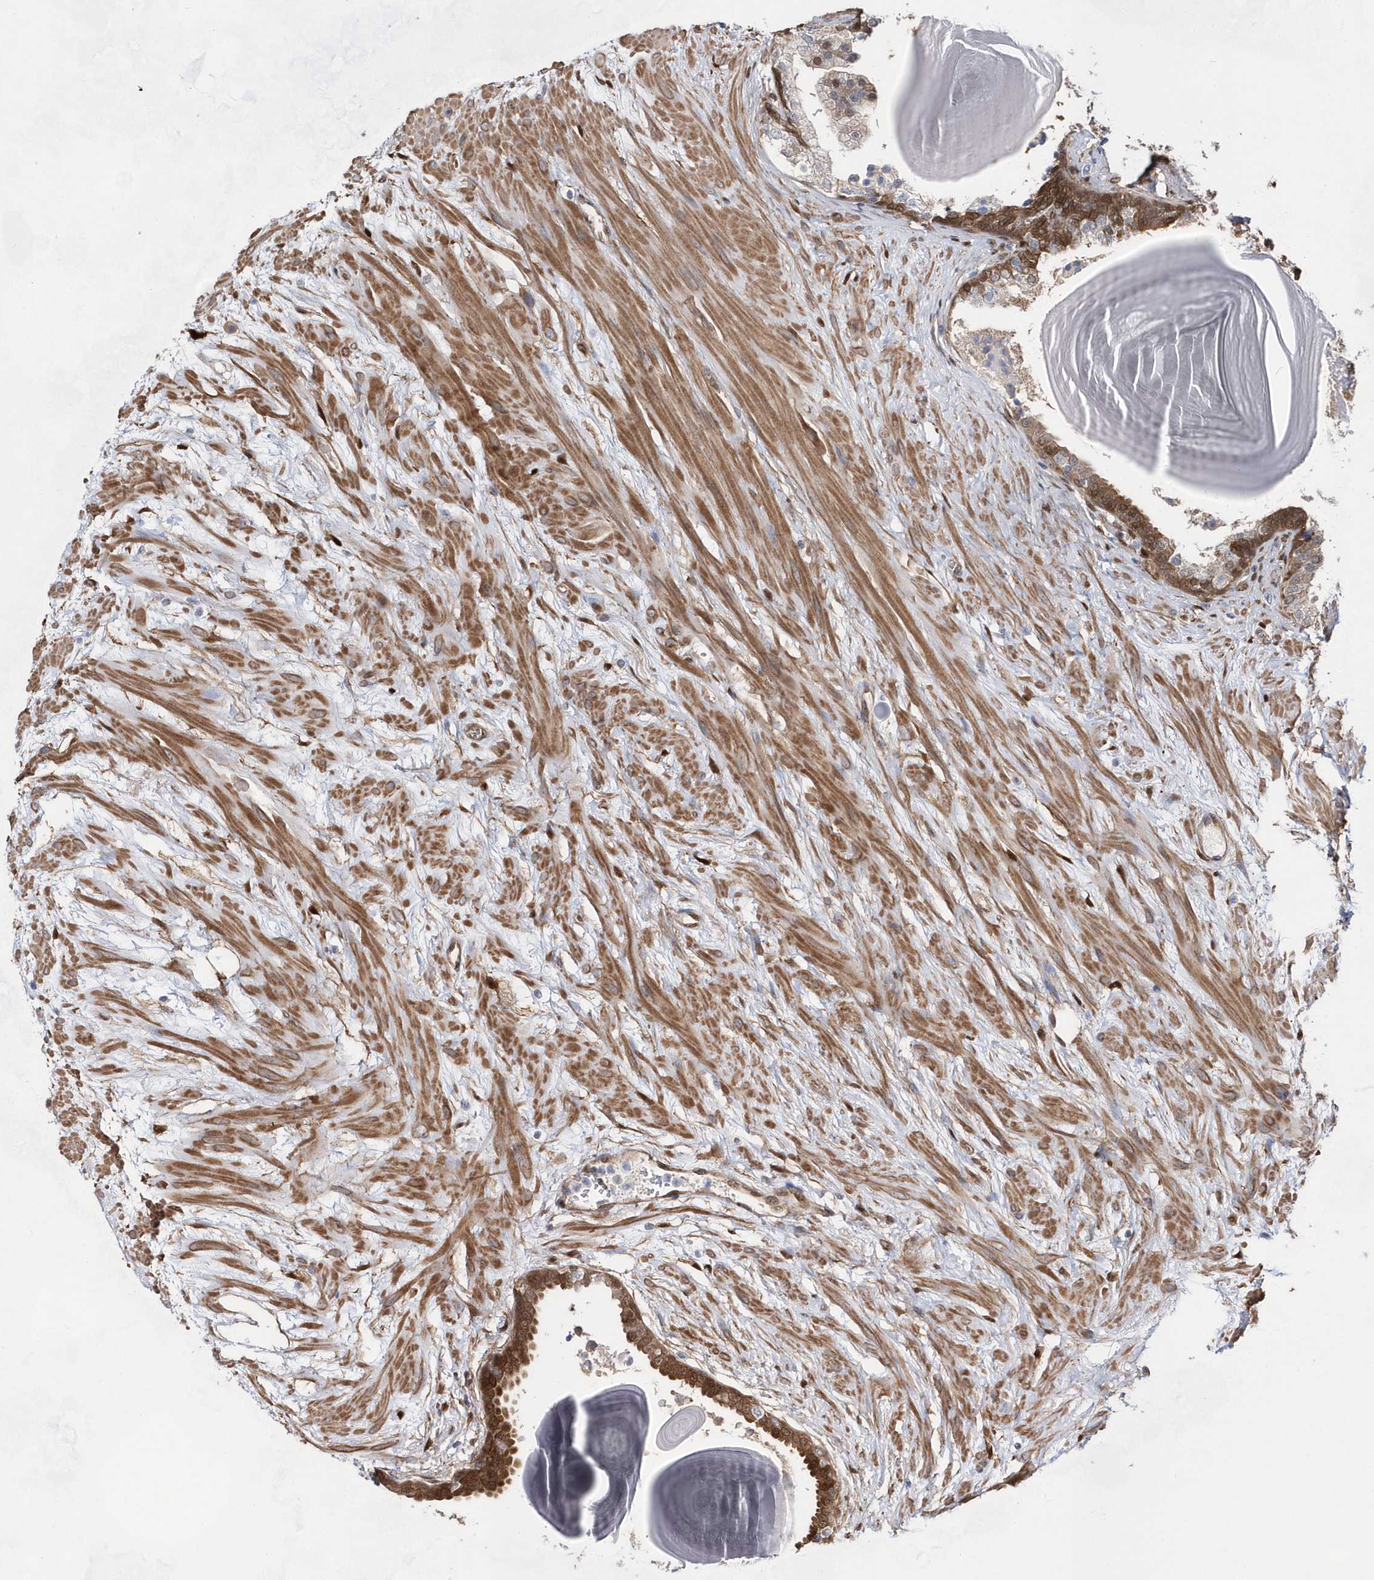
{"staining": {"intensity": "moderate", "quantity": "25%-75%", "location": "cytoplasmic/membranous,nuclear"}, "tissue": "prostate", "cell_type": "Glandular cells", "image_type": "normal", "snomed": [{"axis": "morphology", "description": "Normal tissue, NOS"}, {"axis": "topography", "description": "Prostate"}], "caption": "Immunohistochemistry (IHC) (DAB) staining of benign human prostate shows moderate cytoplasmic/membranous,nuclear protein expression in approximately 25%-75% of glandular cells.", "gene": "BDH2", "patient": {"sex": "male", "age": 48}}